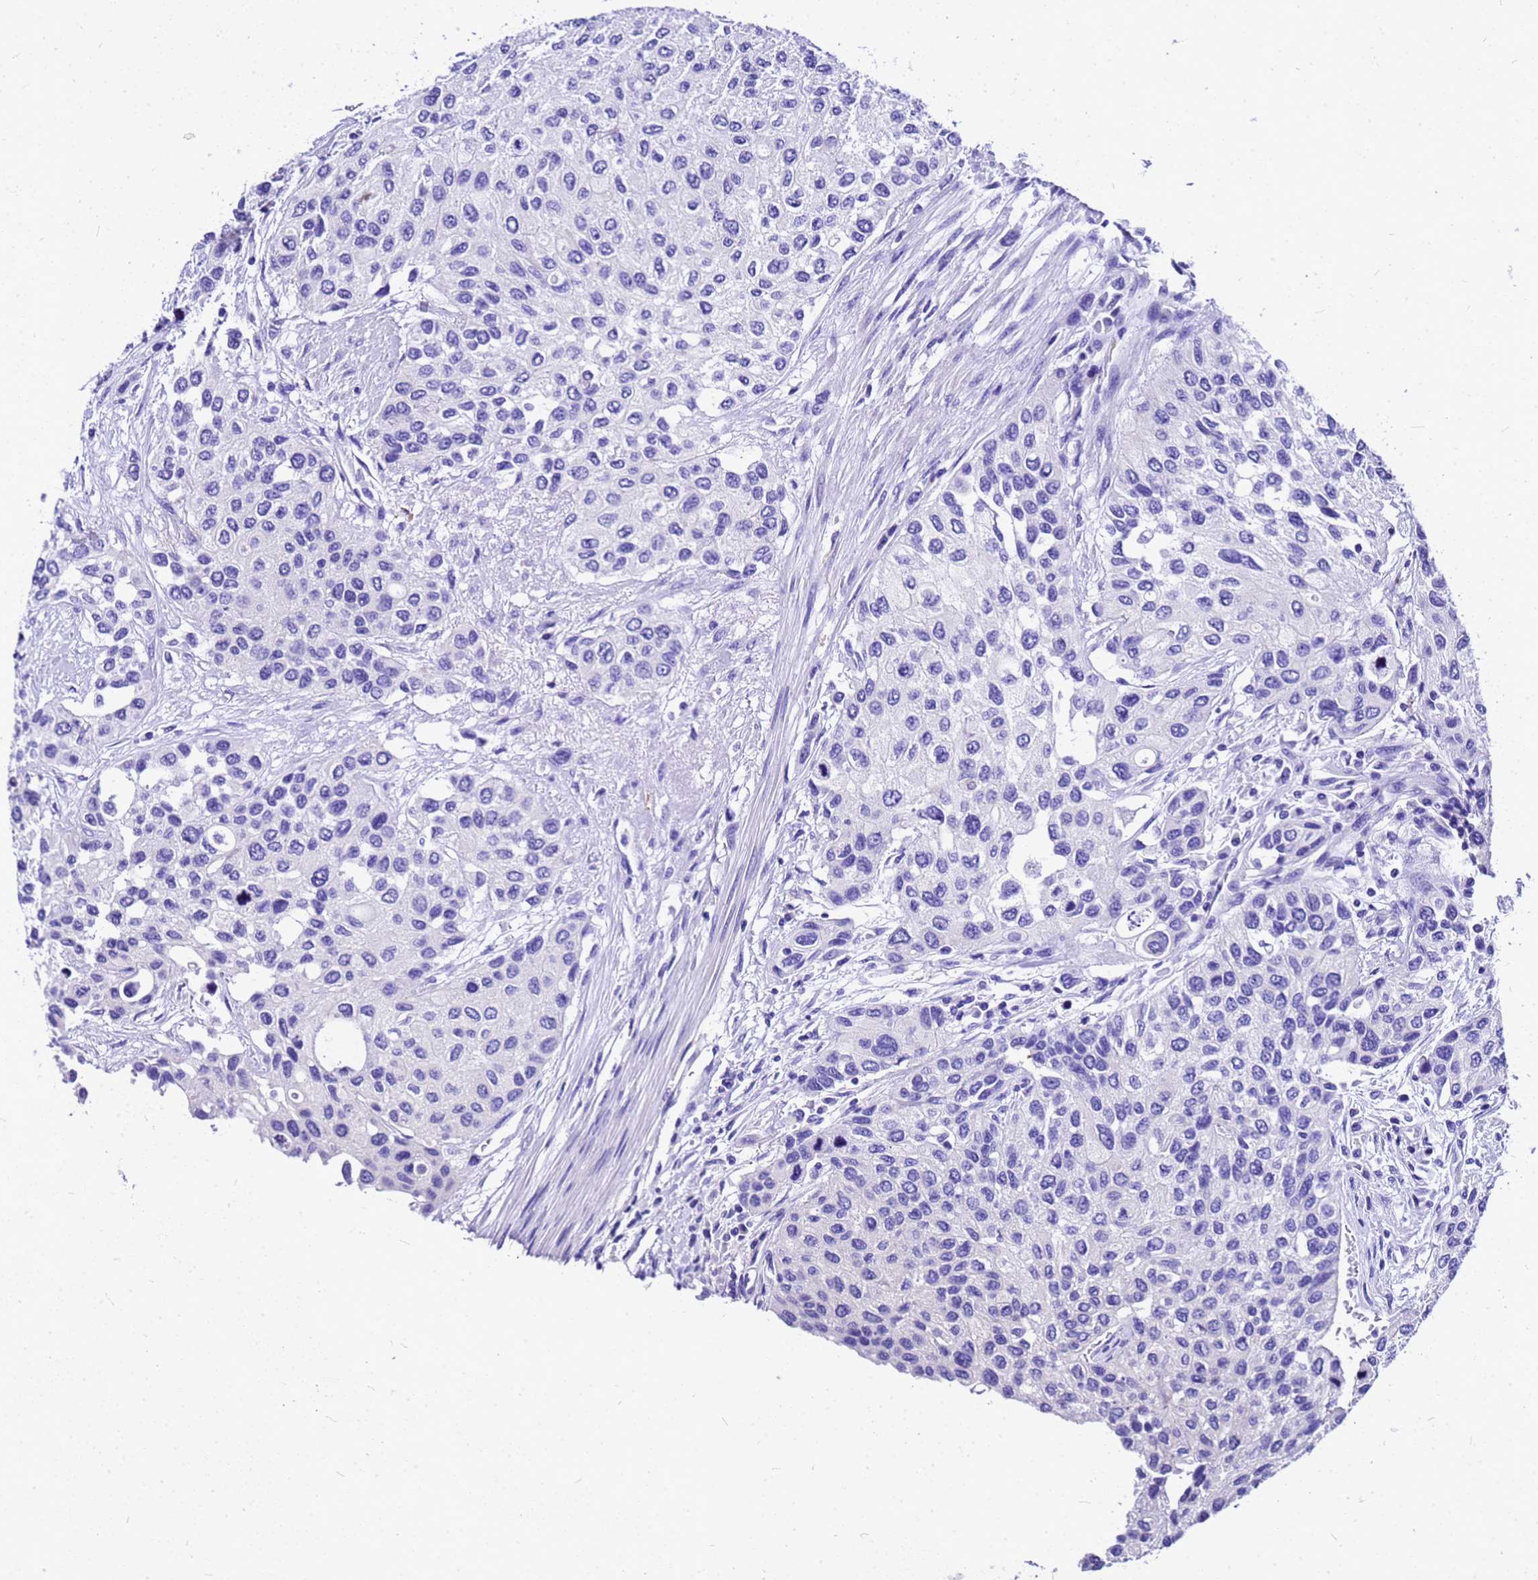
{"staining": {"intensity": "negative", "quantity": "none", "location": "none"}, "tissue": "urothelial cancer", "cell_type": "Tumor cells", "image_type": "cancer", "snomed": [{"axis": "morphology", "description": "Normal tissue, NOS"}, {"axis": "morphology", "description": "Urothelial carcinoma, High grade"}, {"axis": "topography", "description": "Vascular tissue"}, {"axis": "topography", "description": "Urinary bladder"}], "caption": "Tumor cells show no significant positivity in urothelial carcinoma (high-grade). (DAB IHC visualized using brightfield microscopy, high magnification).", "gene": "HERC4", "patient": {"sex": "female", "age": 56}}